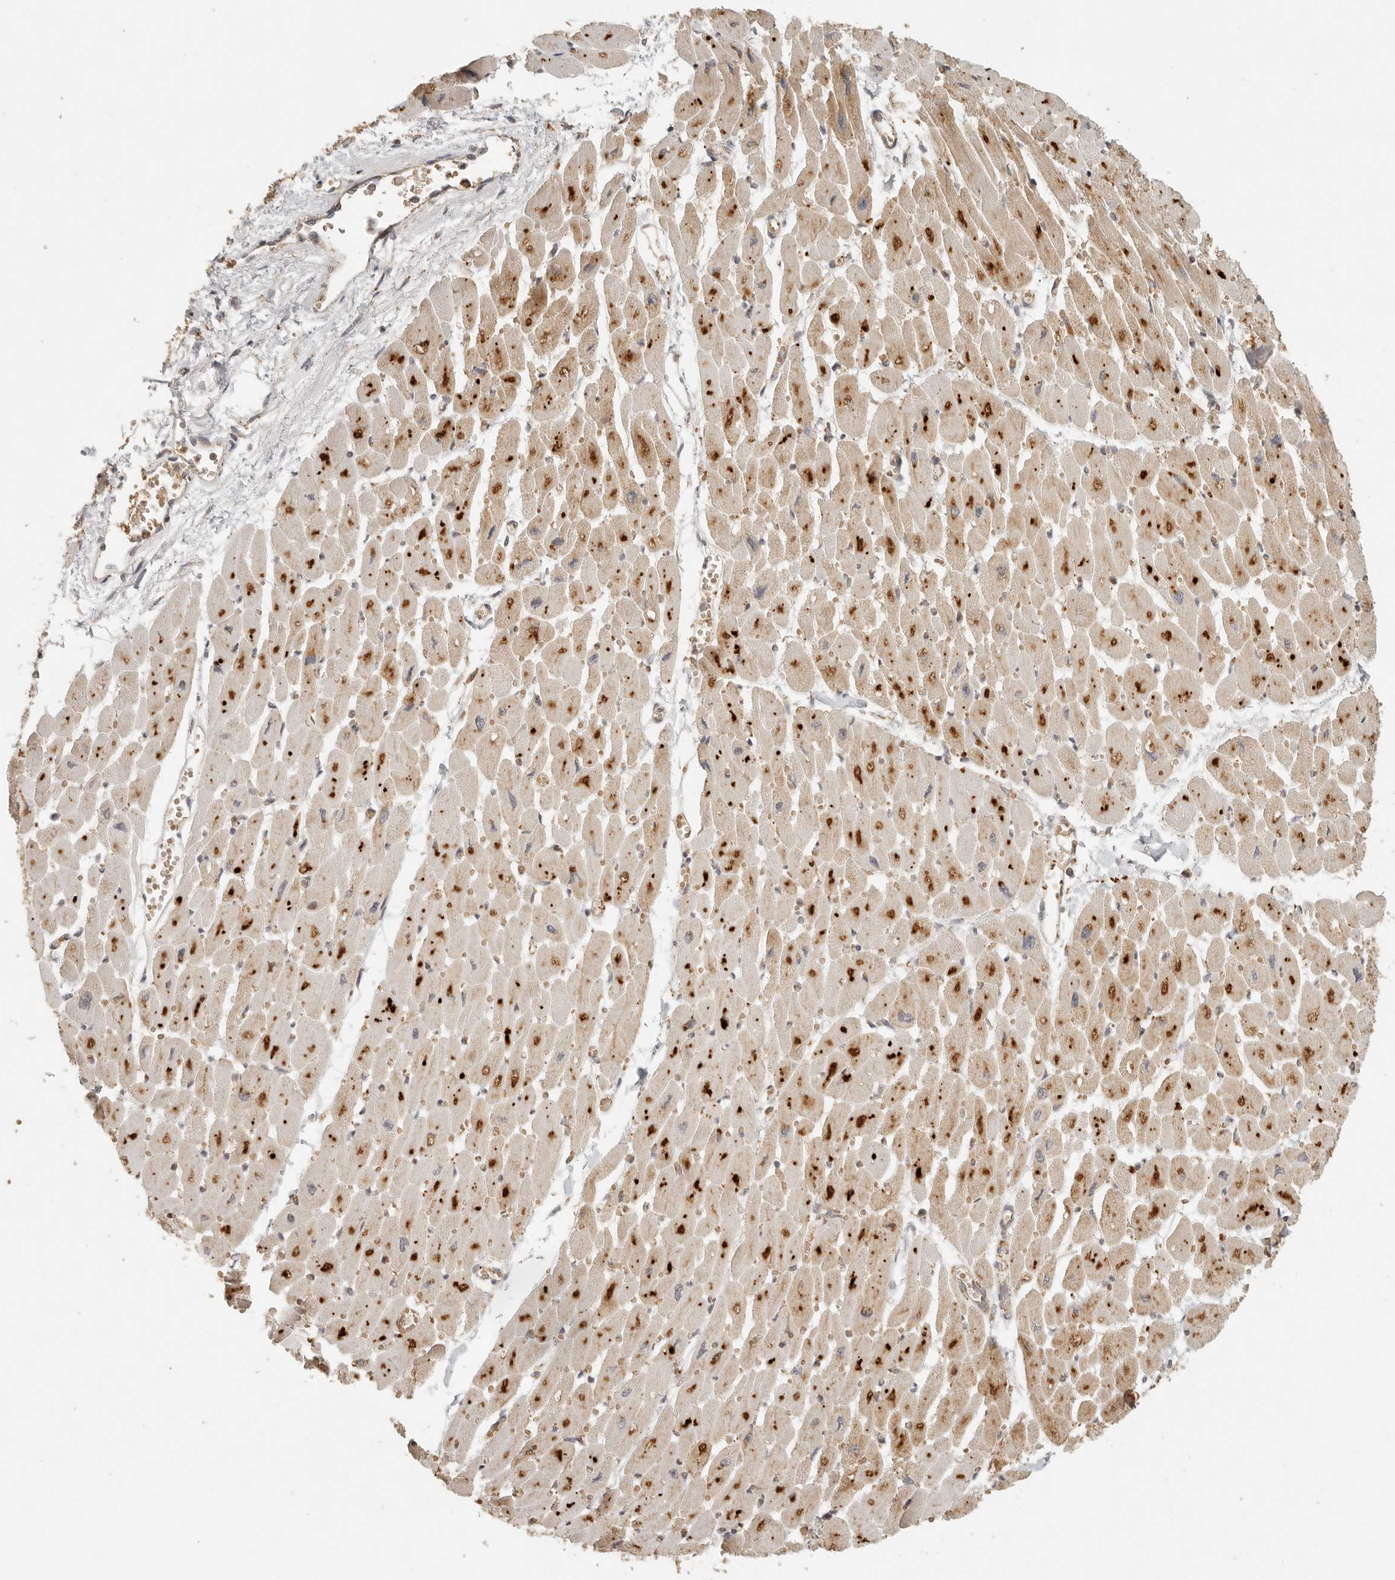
{"staining": {"intensity": "strong", "quantity": "25%-75%", "location": "cytoplasmic/membranous"}, "tissue": "heart muscle", "cell_type": "Cardiomyocytes", "image_type": "normal", "snomed": [{"axis": "morphology", "description": "Normal tissue, NOS"}, {"axis": "topography", "description": "Heart"}], "caption": "Heart muscle stained for a protein (brown) exhibits strong cytoplasmic/membranous positive positivity in approximately 25%-75% of cardiomyocytes.", "gene": "MRPL55", "patient": {"sex": "female", "age": 54}}